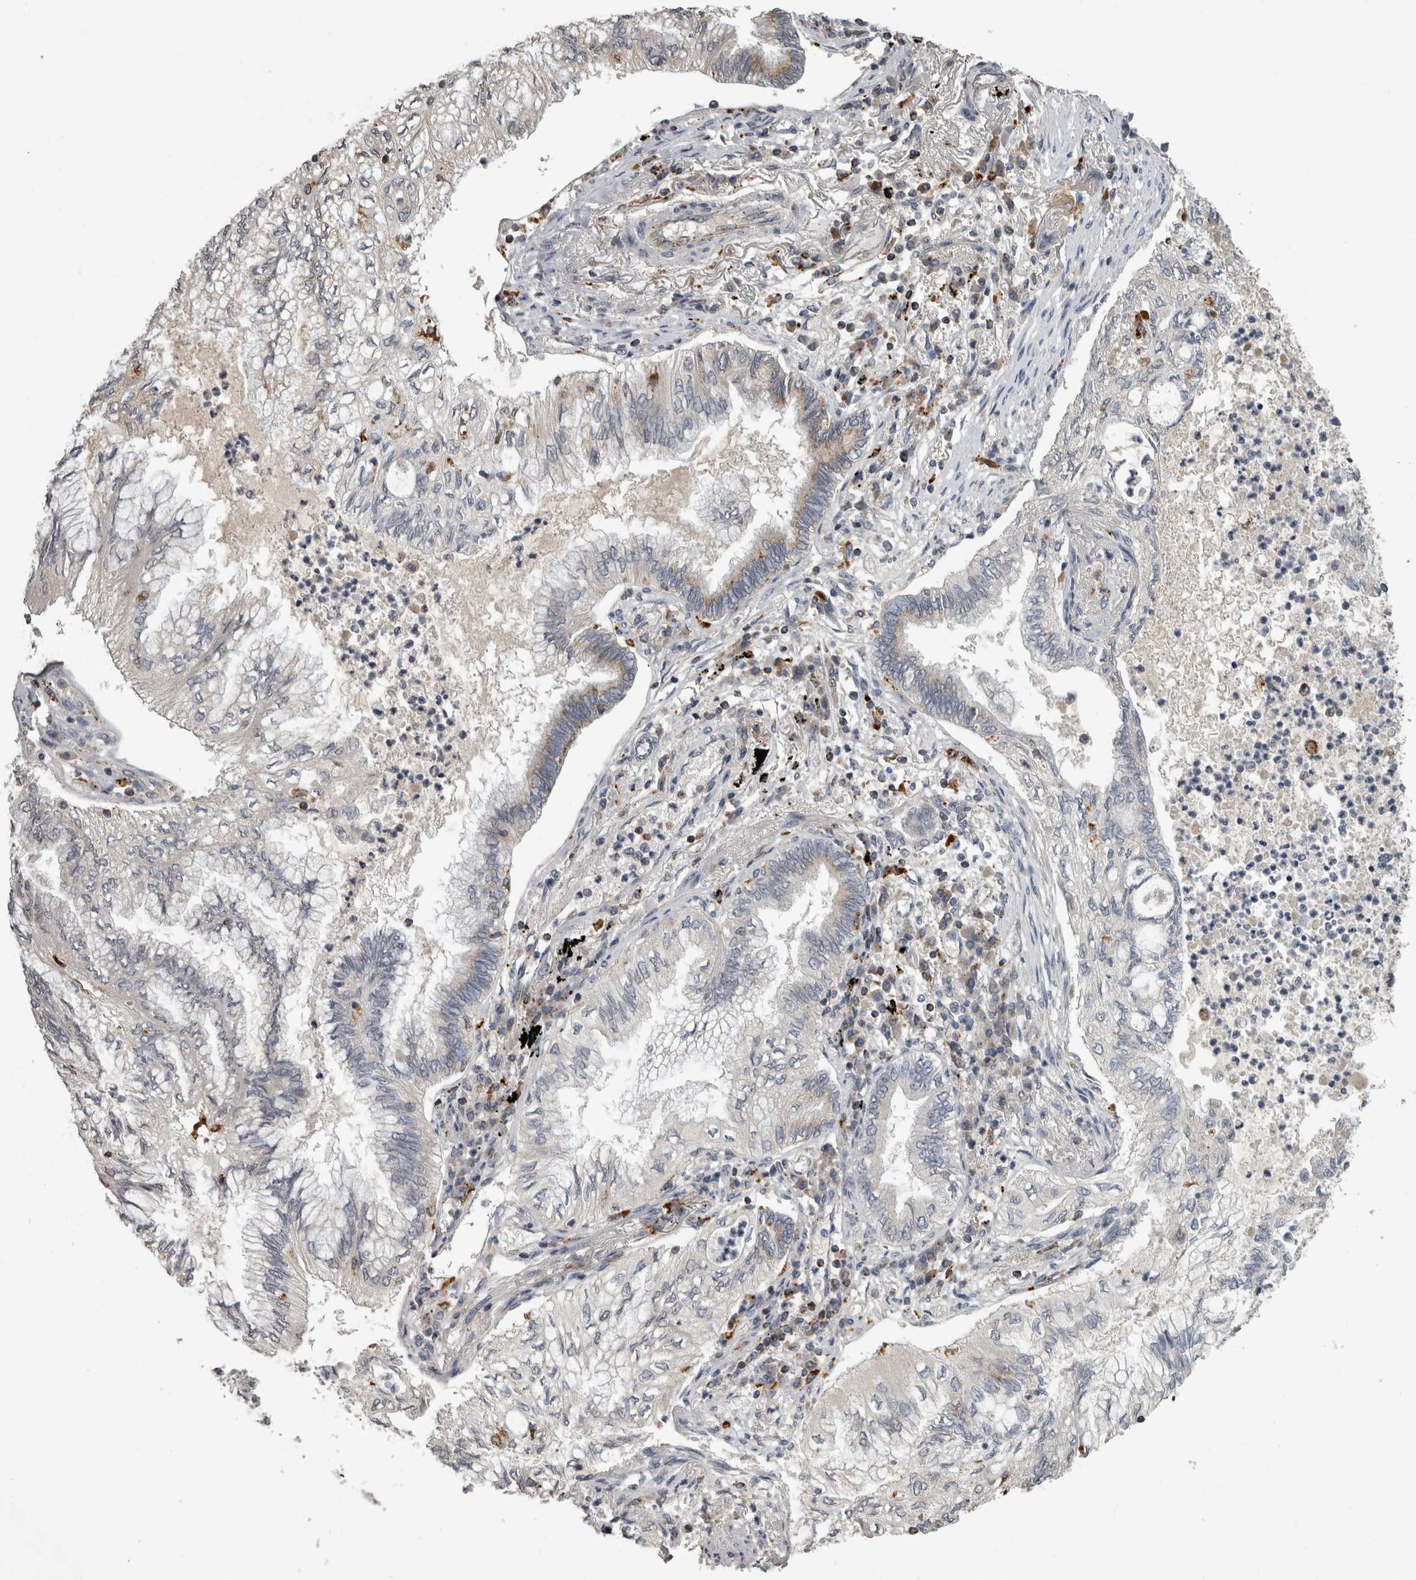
{"staining": {"intensity": "negative", "quantity": "none", "location": "none"}, "tissue": "lung cancer", "cell_type": "Tumor cells", "image_type": "cancer", "snomed": [{"axis": "morphology", "description": "Normal tissue, NOS"}, {"axis": "morphology", "description": "Adenocarcinoma, NOS"}, {"axis": "topography", "description": "Bronchus"}, {"axis": "topography", "description": "Lung"}], "caption": "High power microscopy micrograph of an immunohistochemistry photomicrograph of lung cancer, revealing no significant staining in tumor cells. (Stains: DAB IHC with hematoxylin counter stain, Microscopy: brightfield microscopy at high magnification).", "gene": "NAAA", "patient": {"sex": "female", "age": 70}}